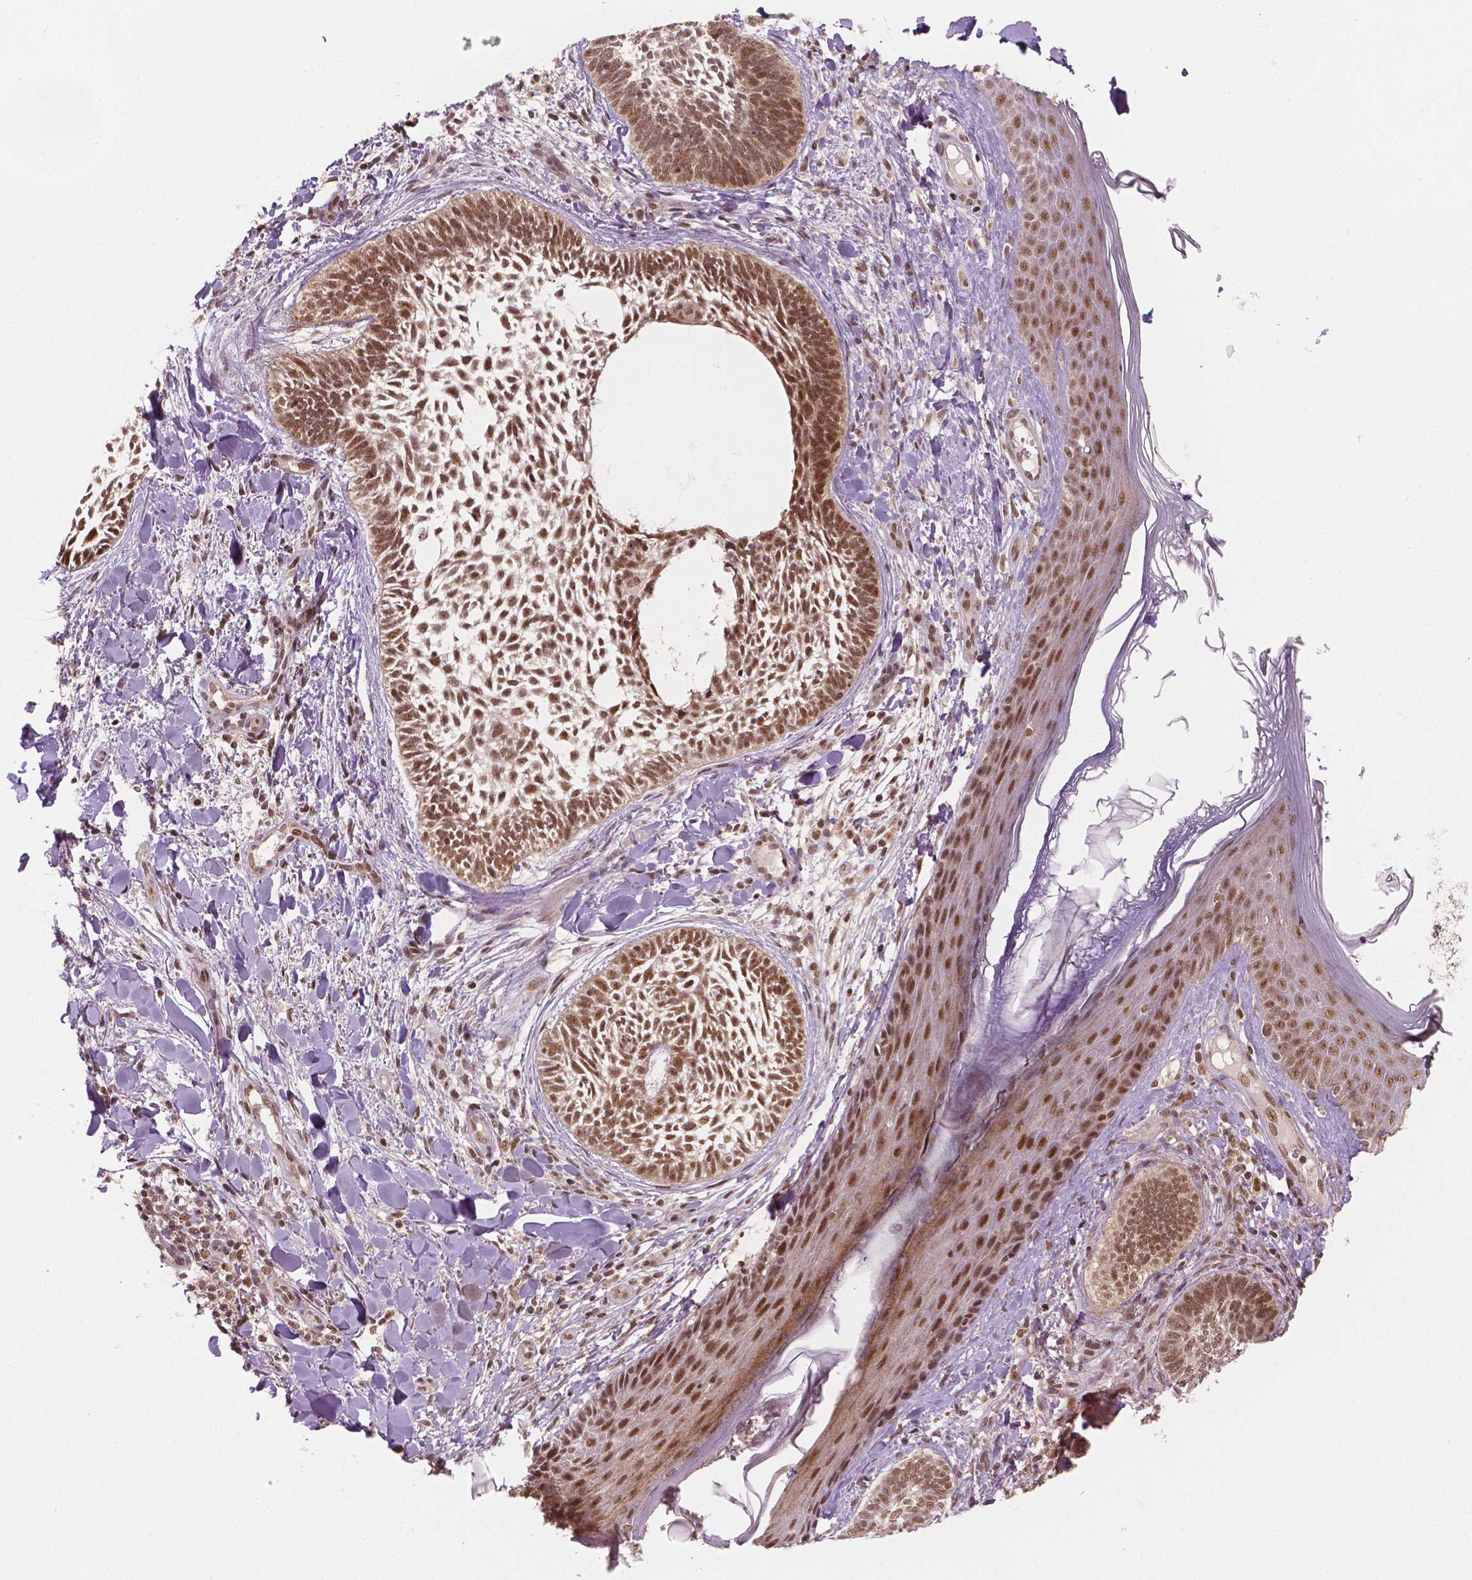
{"staining": {"intensity": "moderate", "quantity": ">75%", "location": "nuclear"}, "tissue": "skin cancer", "cell_type": "Tumor cells", "image_type": "cancer", "snomed": [{"axis": "morphology", "description": "Normal tissue, NOS"}, {"axis": "morphology", "description": "Basal cell carcinoma"}, {"axis": "topography", "description": "Skin"}], "caption": "Skin cancer (basal cell carcinoma) was stained to show a protein in brown. There is medium levels of moderate nuclear expression in about >75% of tumor cells.", "gene": "NSD2", "patient": {"sex": "male", "age": 46}}